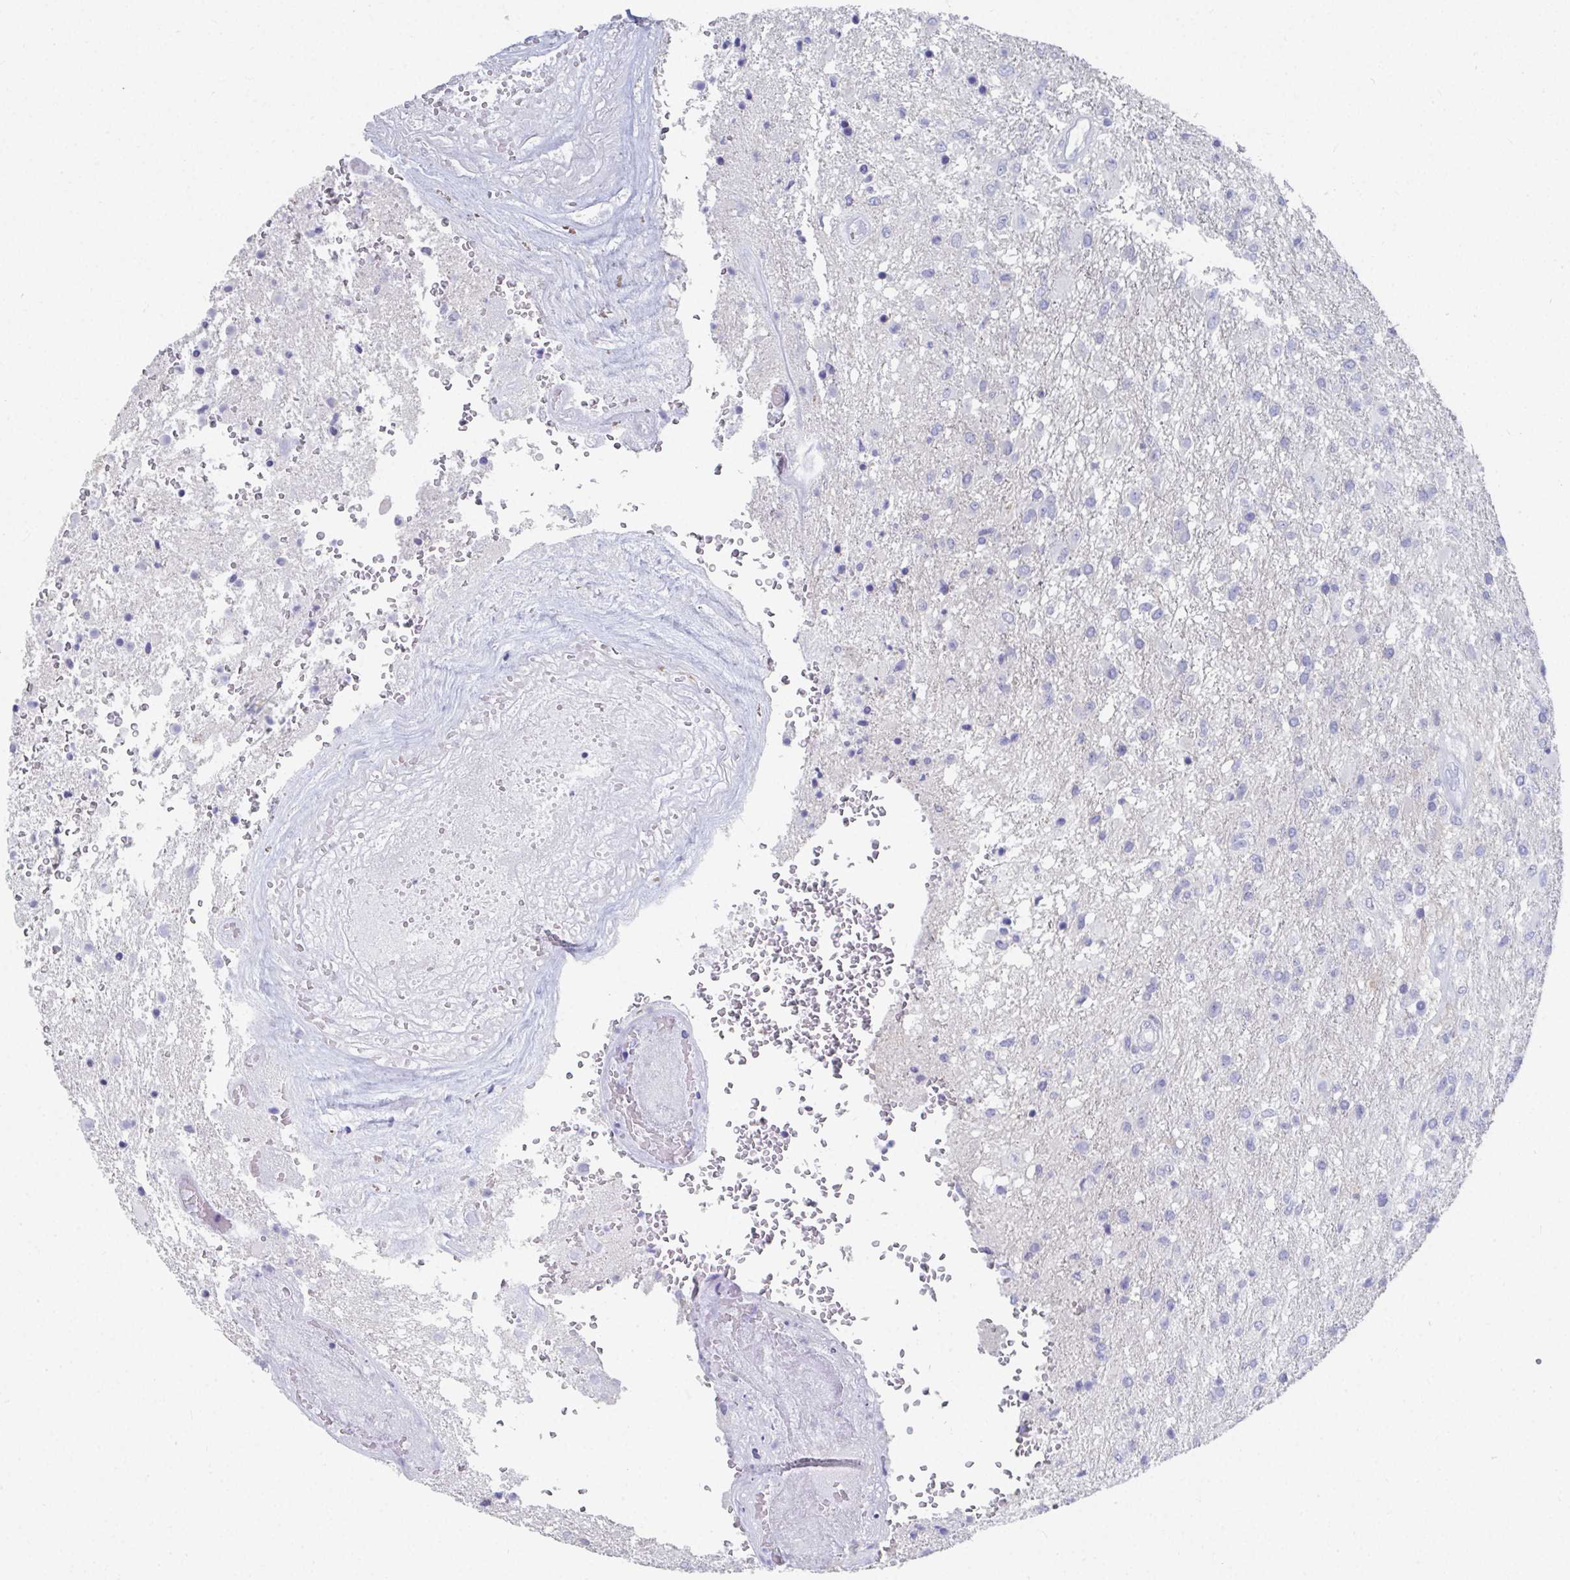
{"staining": {"intensity": "negative", "quantity": "none", "location": "none"}, "tissue": "glioma", "cell_type": "Tumor cells", "image_type": "cancer", "snomed": [{"axis": "morphology", "description": "Glioma, malignant, High grade"}, {"axis": "topography", "description": "Brain"}], "caption": "Immunohistochemistry histopathology image of neoplastic tissue: human high-grade glioma (malignant) stained with DAB (3,3'-diaminobenzidine) reveals no significant protein staining in tumor cells.", "gene": "GRIA1", "patient": {"sex": "female", "age": 74}}